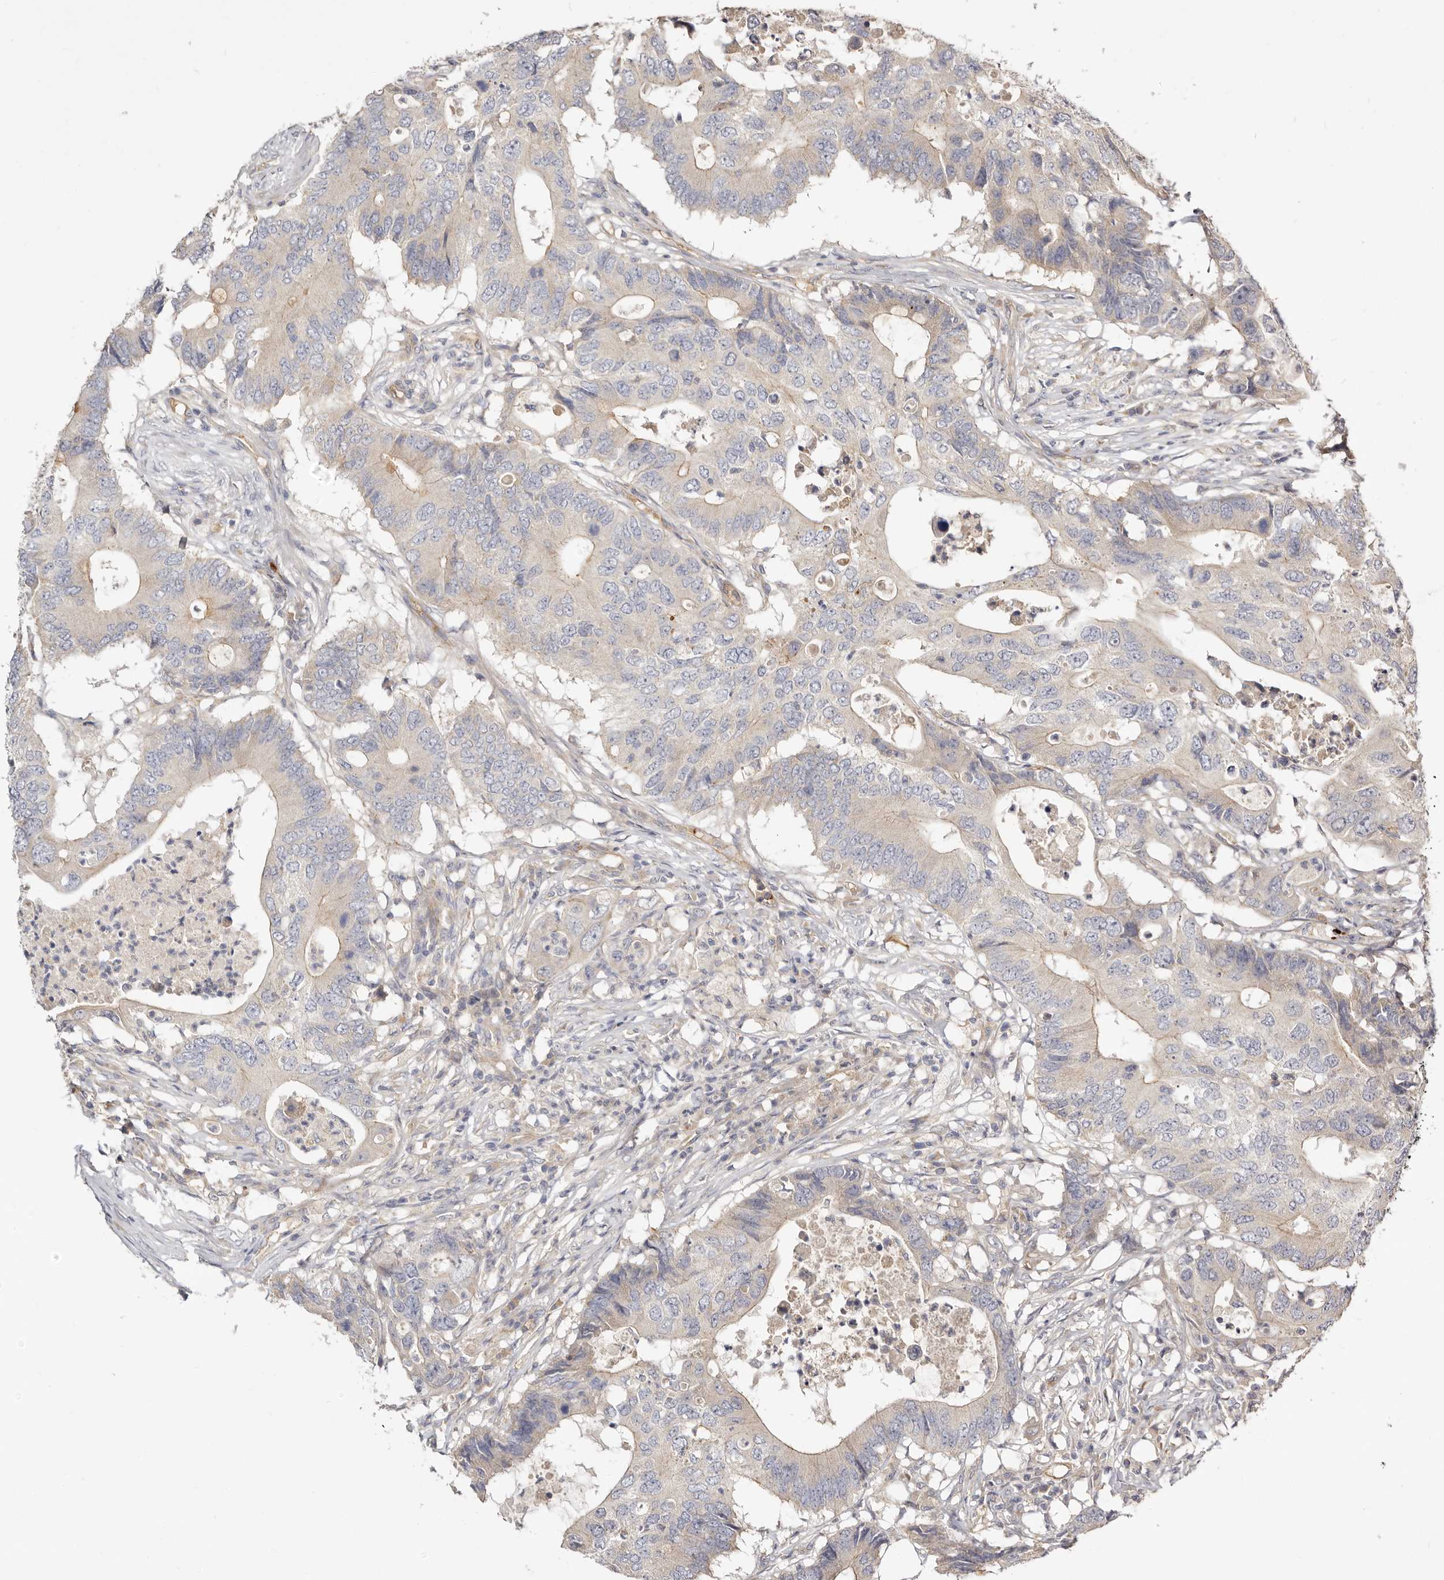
{"staining": {"intensity": "negative", "quantity": "none", "location": "none"}, "tissue": "colorectal cancer", "cell_type": "Tumor cells", "image_type": "cancer", "snomed": [{"axis": "morphology", "description": "Adenocarcinoma, NOS"}, {"axis": "topography", "description": "Colon"}], "caption": "This is an immunohistochemistry image of human colorectal cancer (adenocarcinoma). There is no staining in tumor cells.", "gene": "ADAMTS9", "patient": {"sex": "male", "age": 71}}